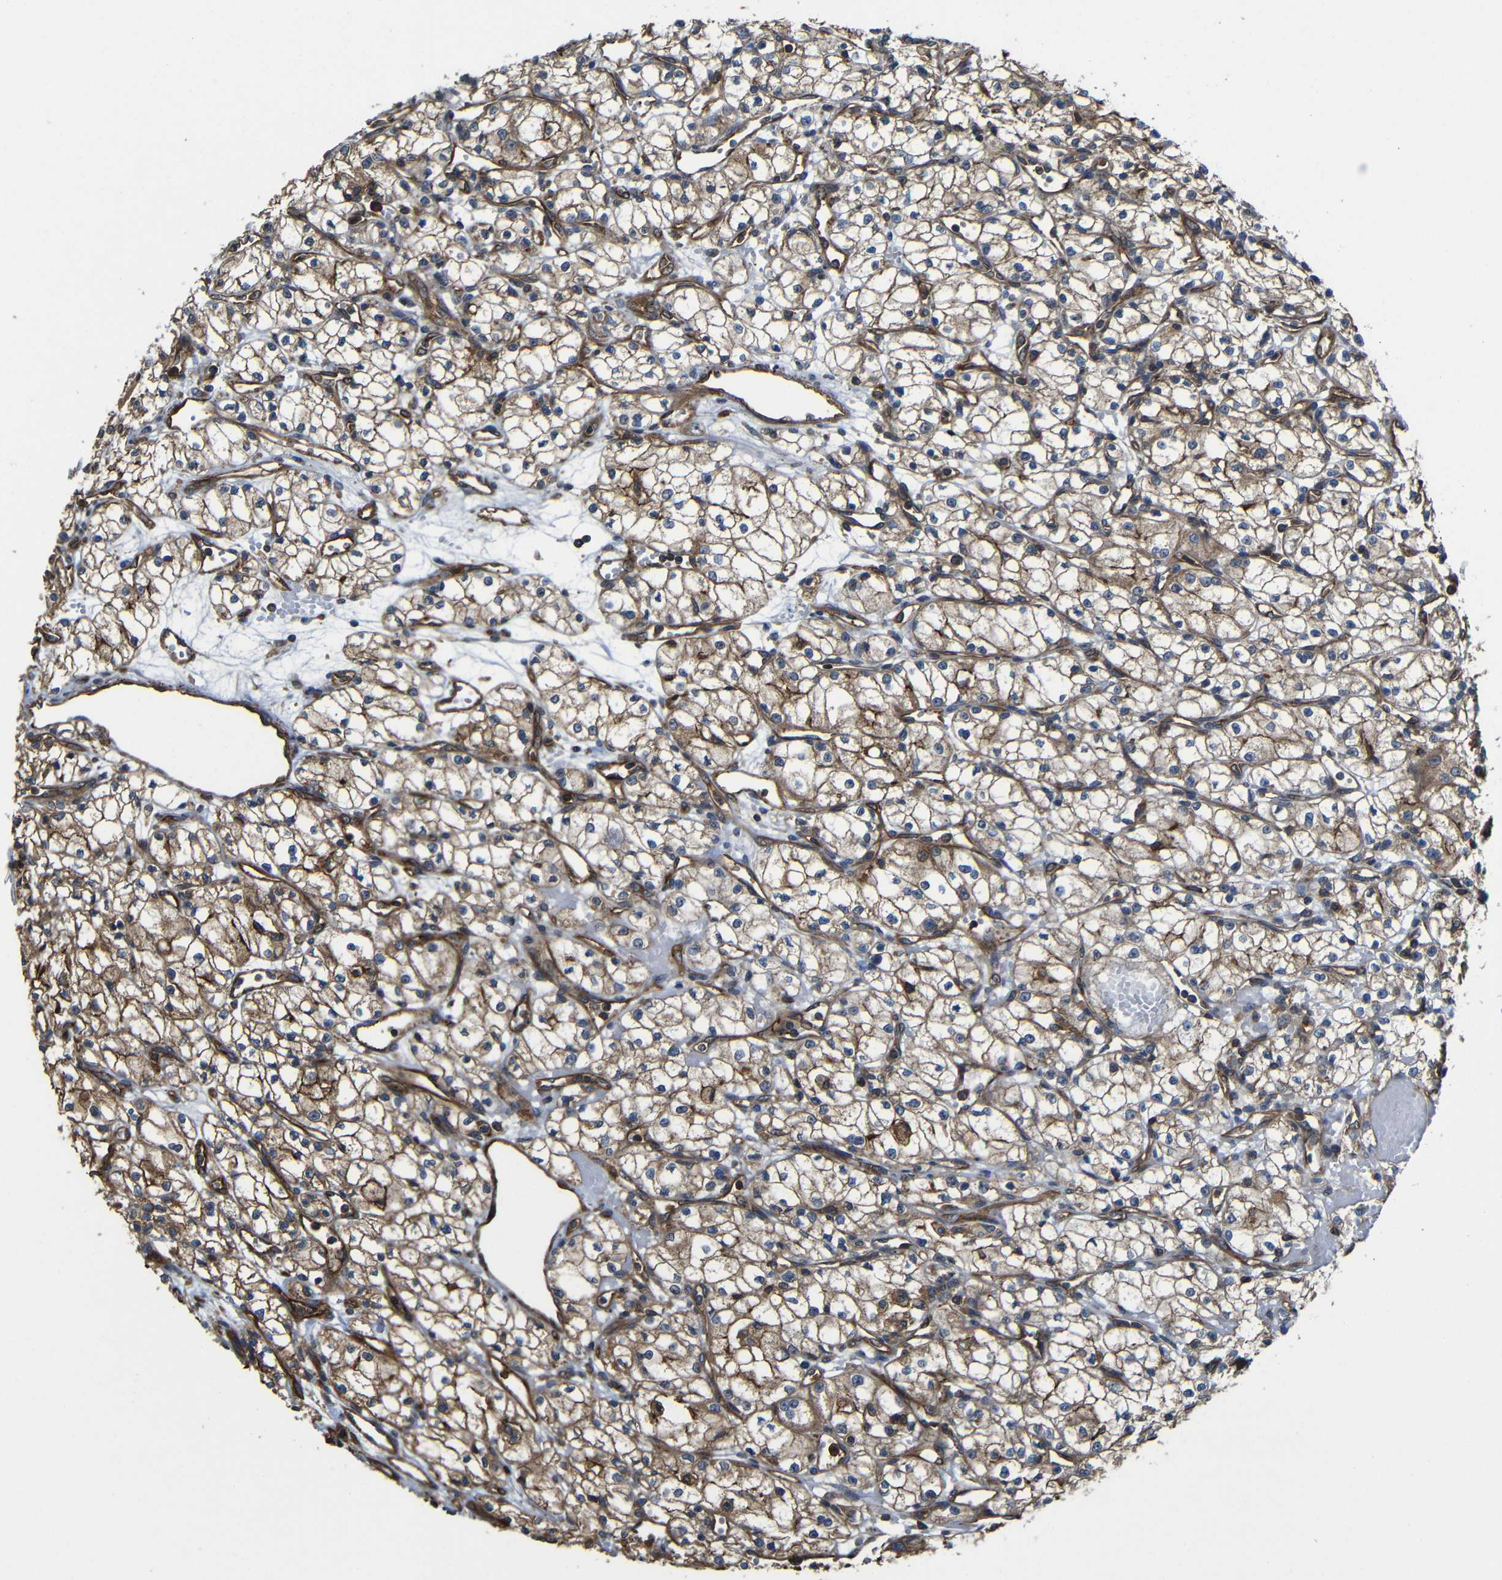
{"staining": {"intensity": "moderate", "quantity": ">75%", "location": "cytoplasmic/membranous"}, "tissue": "renal cancer", "cell_type": "Tumor cells", "image_type": "cancer", "snomed": [{"axis": "morphology", "description": "Normal tissue, NOS"}, {"axis": "morphology", "description": "Adenocarcinoma, NOS"}, {"axis": "topography", "description": "Kidney"}], "caption": "Immunohistochemical staining of renal cancer reveals medium levels of moderate cytoplasmic/membranous protein expression in about >75% of tumor cells.", "gene": "PTCH1", "patient": {"sex": "male", "age": 59}}